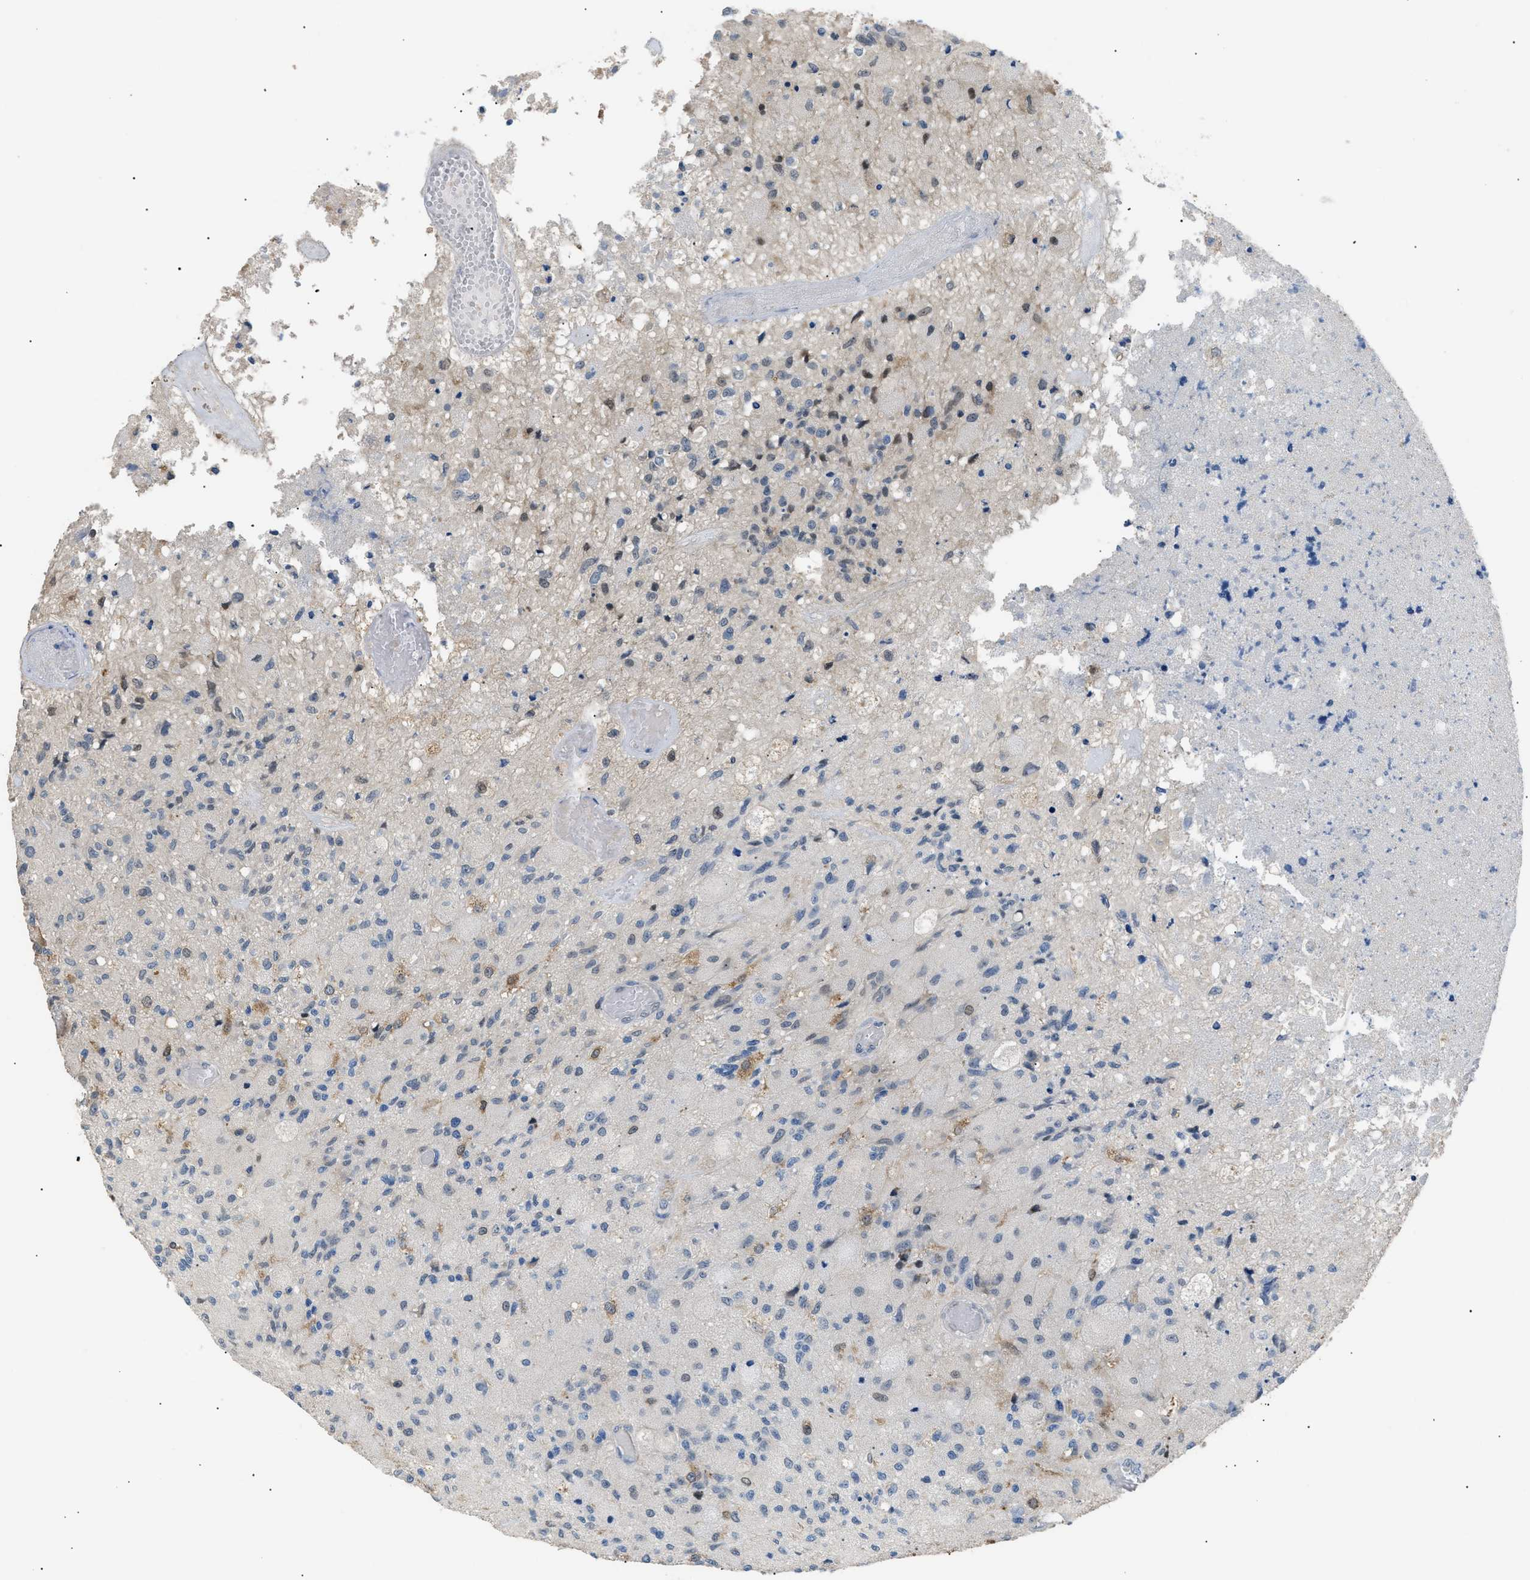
{"staining": {"intensity": "weak", "quantity": "<25%", "location": "nuclear"}, "tissue": "glioma", "cell_type": "Tumor cells", "image_type": "cancer", "snomed": [{"axis": "morphology", "description": "Normal tissue, NOS"}, {"axis": "morphology", "description": "Glioma, malignant, High grade"}, {"axis": "topography", "description": "Cerebral cortex"}], "caption": "There is no significant positivity in tumor cells of malignant high-grade glioma. The staining was performed using DAB to visualize the protein expression in brown, while the nuclei were stained in blue with hematoxylin (Magnification: 20x).", "gene": "AKR1A1", "patient": {"sex": "male", "age": 77}}